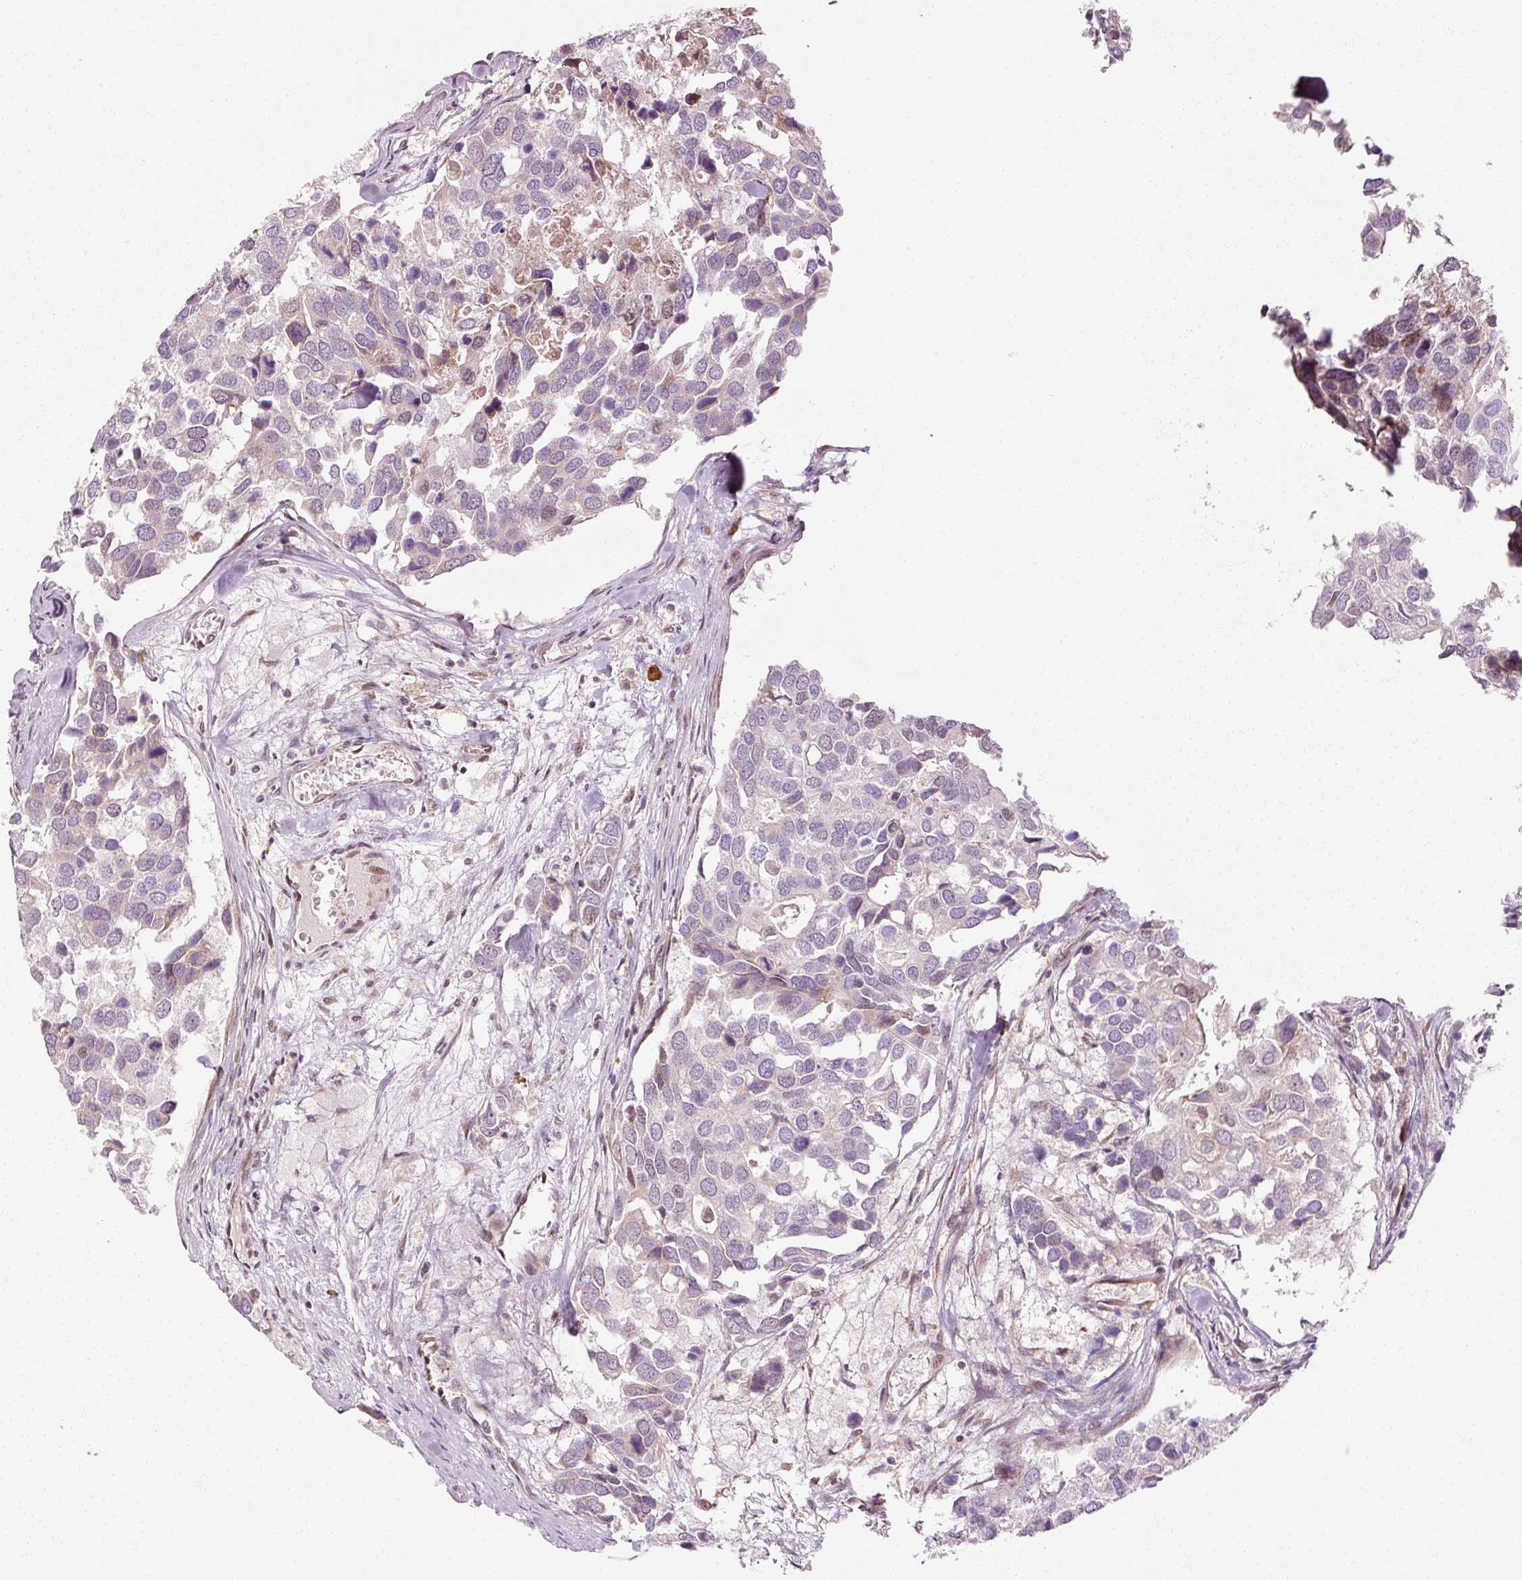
{"staining": {"intensity": "negative", "quantity": "none", "location": "none"}, "tissue": "breast cancer", "cell_type": "Tumor cells", "image_type": "cancer", "snomed": [{"axis": "morphology", "description": "Duct carcinoma"}, {"axis": "topography", "description": "Breast"}], "caption": "Immunohistochemistry (IHC) micrograph of invasive ductal carcinoma (breast) stained for a protein (brown), which demonstrates no expression in tumor cells.", "gene": "ANKRD20A1", "patient": {"sex": "female", "age": 83}}